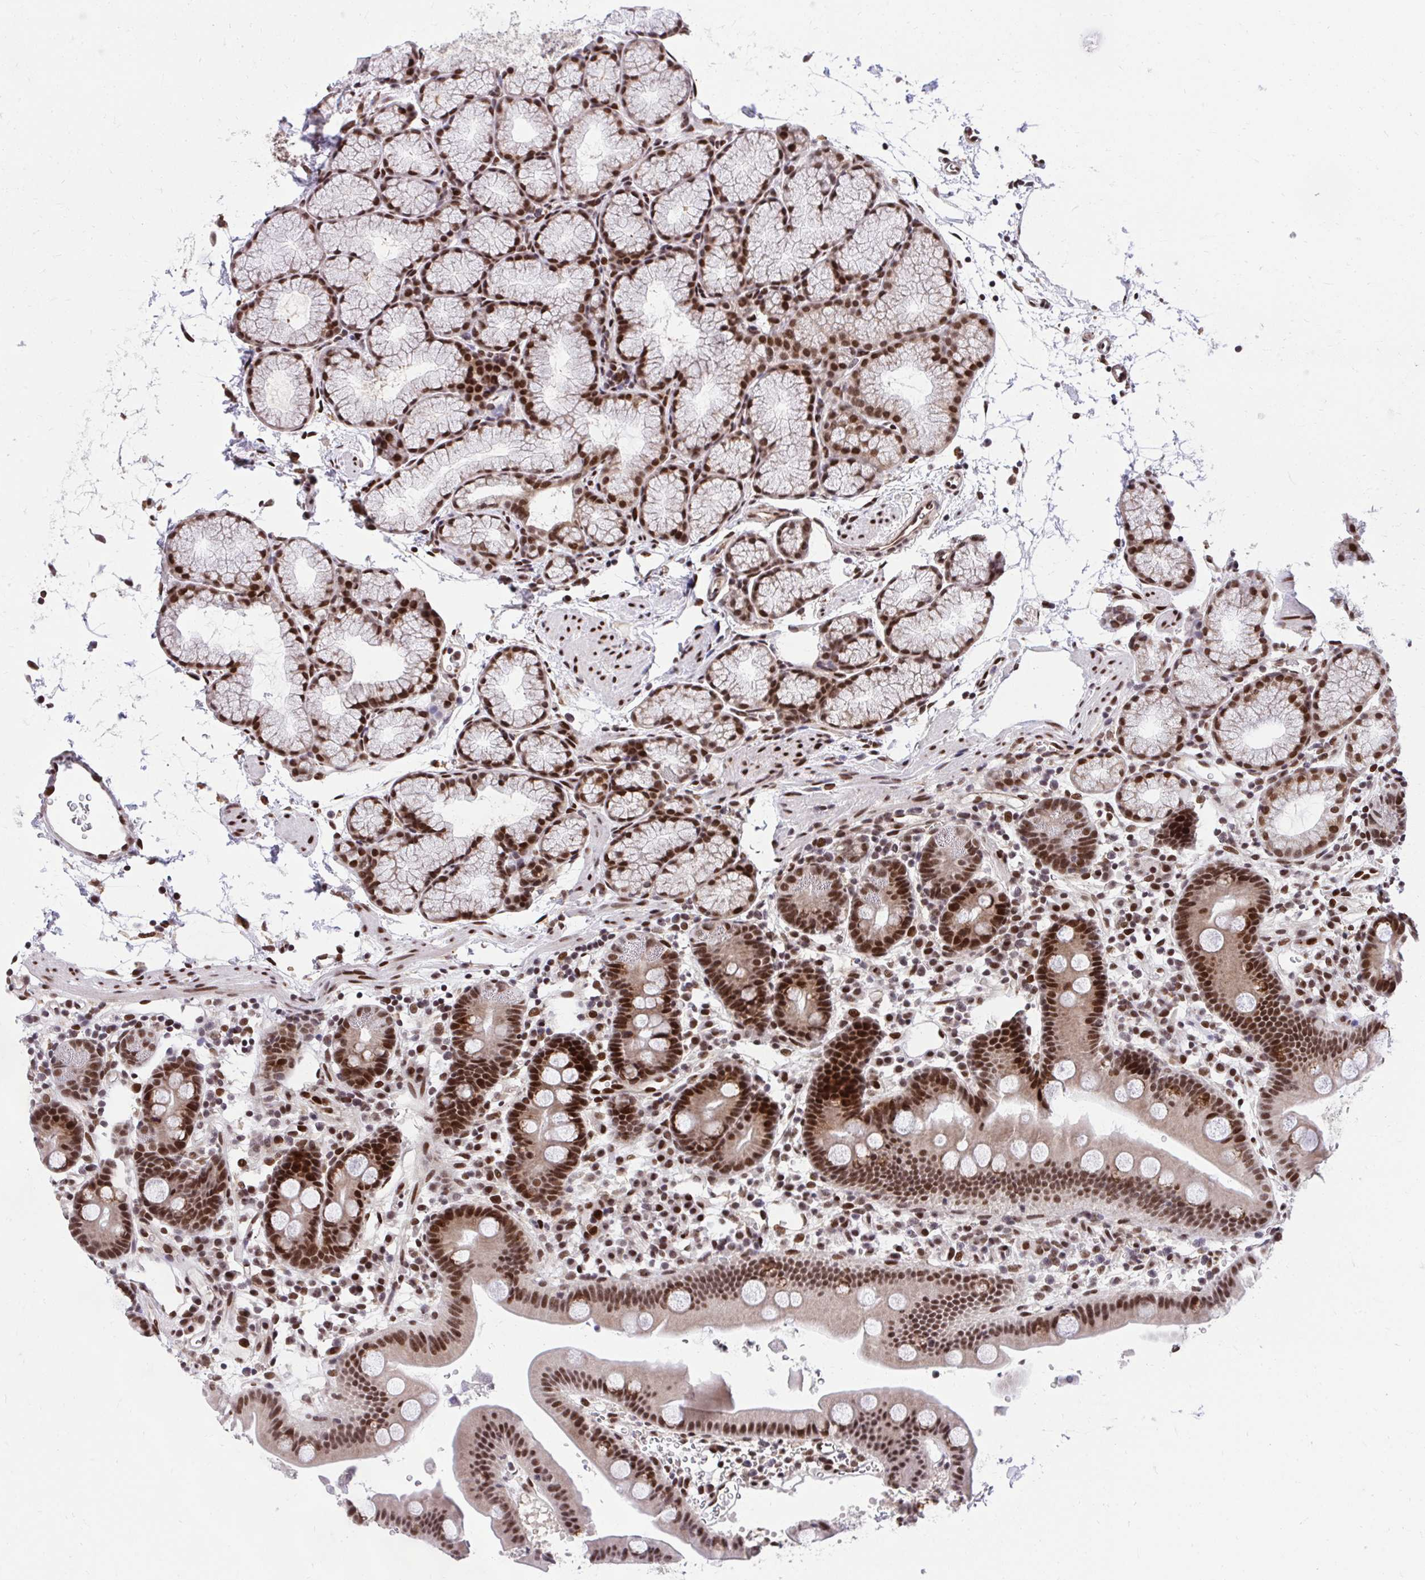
{"staining": {"intensity": "strong", "quantity": ">75%", "location": "nuclear"}, "tissue": "duodenum", "cell_type": "Glandular cells", "image_type": "normal", "snomed": [{"axis": "morphology", "description": "Normal tissue, NOS"}, {"axis": "topography", "description": "Duodenum"}], "caption": "DAB immunohistochemical staining of normal duodenum shows strong nuclear protein expression in approximately >75% of glandular cells. The staining is performed using DAB brown chromogen to label protein expression. The nuclei are counter-stained blue using hematoxylin.", "gene": "HOXA4", "patient": {"sex": "male", "age": 59}}